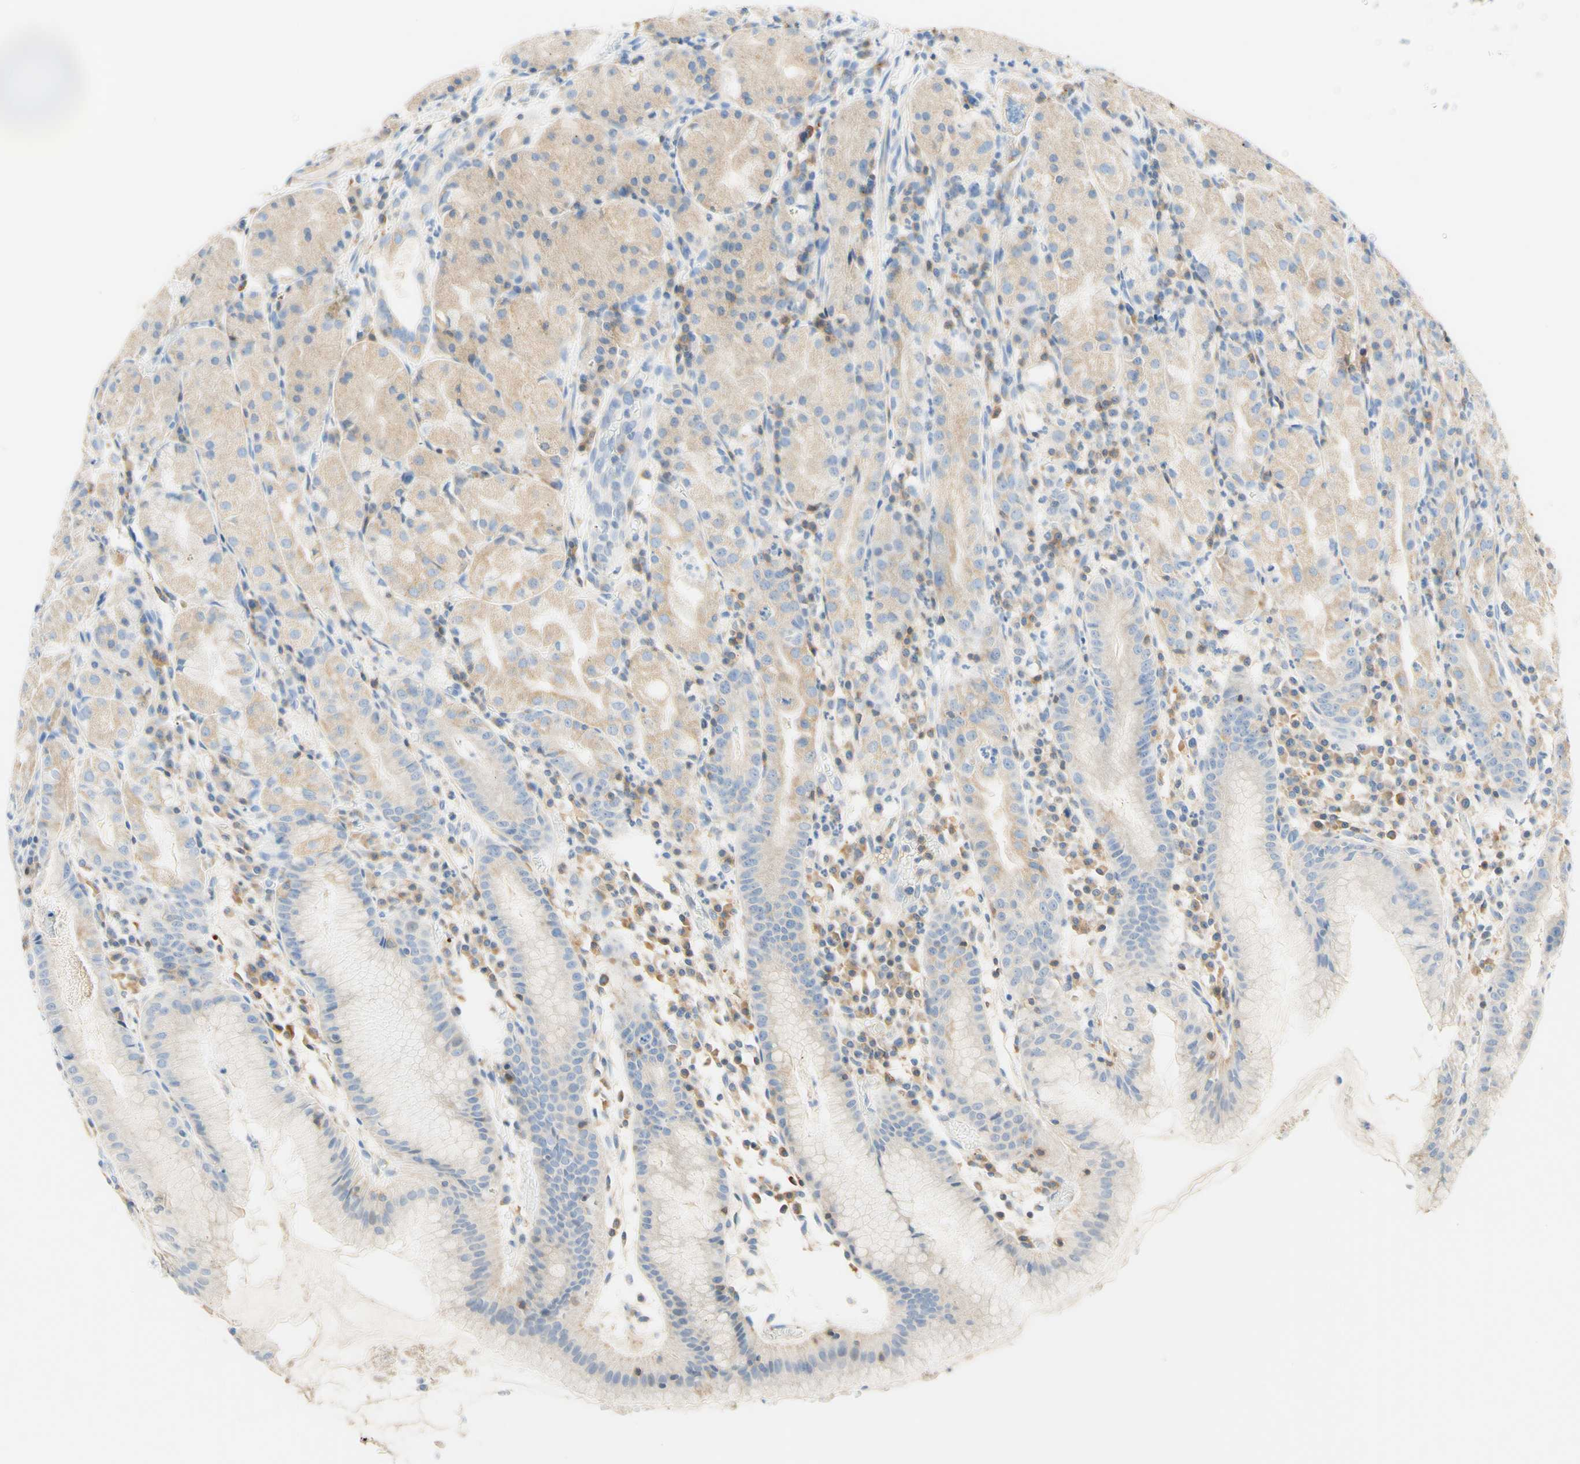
{"staining": {"intensity": "weak", "quantity": "25%-75%", "location": "cytoplasmic/membranous"}, "tissue": "stomach", "cell_type": "Glandular cells", "image_type": "normal", "snomed": [{"axis": "morphology", "description": "Normal tissue, NOS"}, {"axis": "topography", "description": "Stomach"}, {"axis": "topography", "description": "Stomach, lower"}], "caption": "This histopathology image displays unremarkable stomach stained with immunohistochemistry to label a protein in brown. The cytoplasmic/membranous of glandular cells show weak positivity for the protein. Nuclei are counter-stained blue.", "gene": "LAT", "patient": {"sex": "female", "age": 75}}